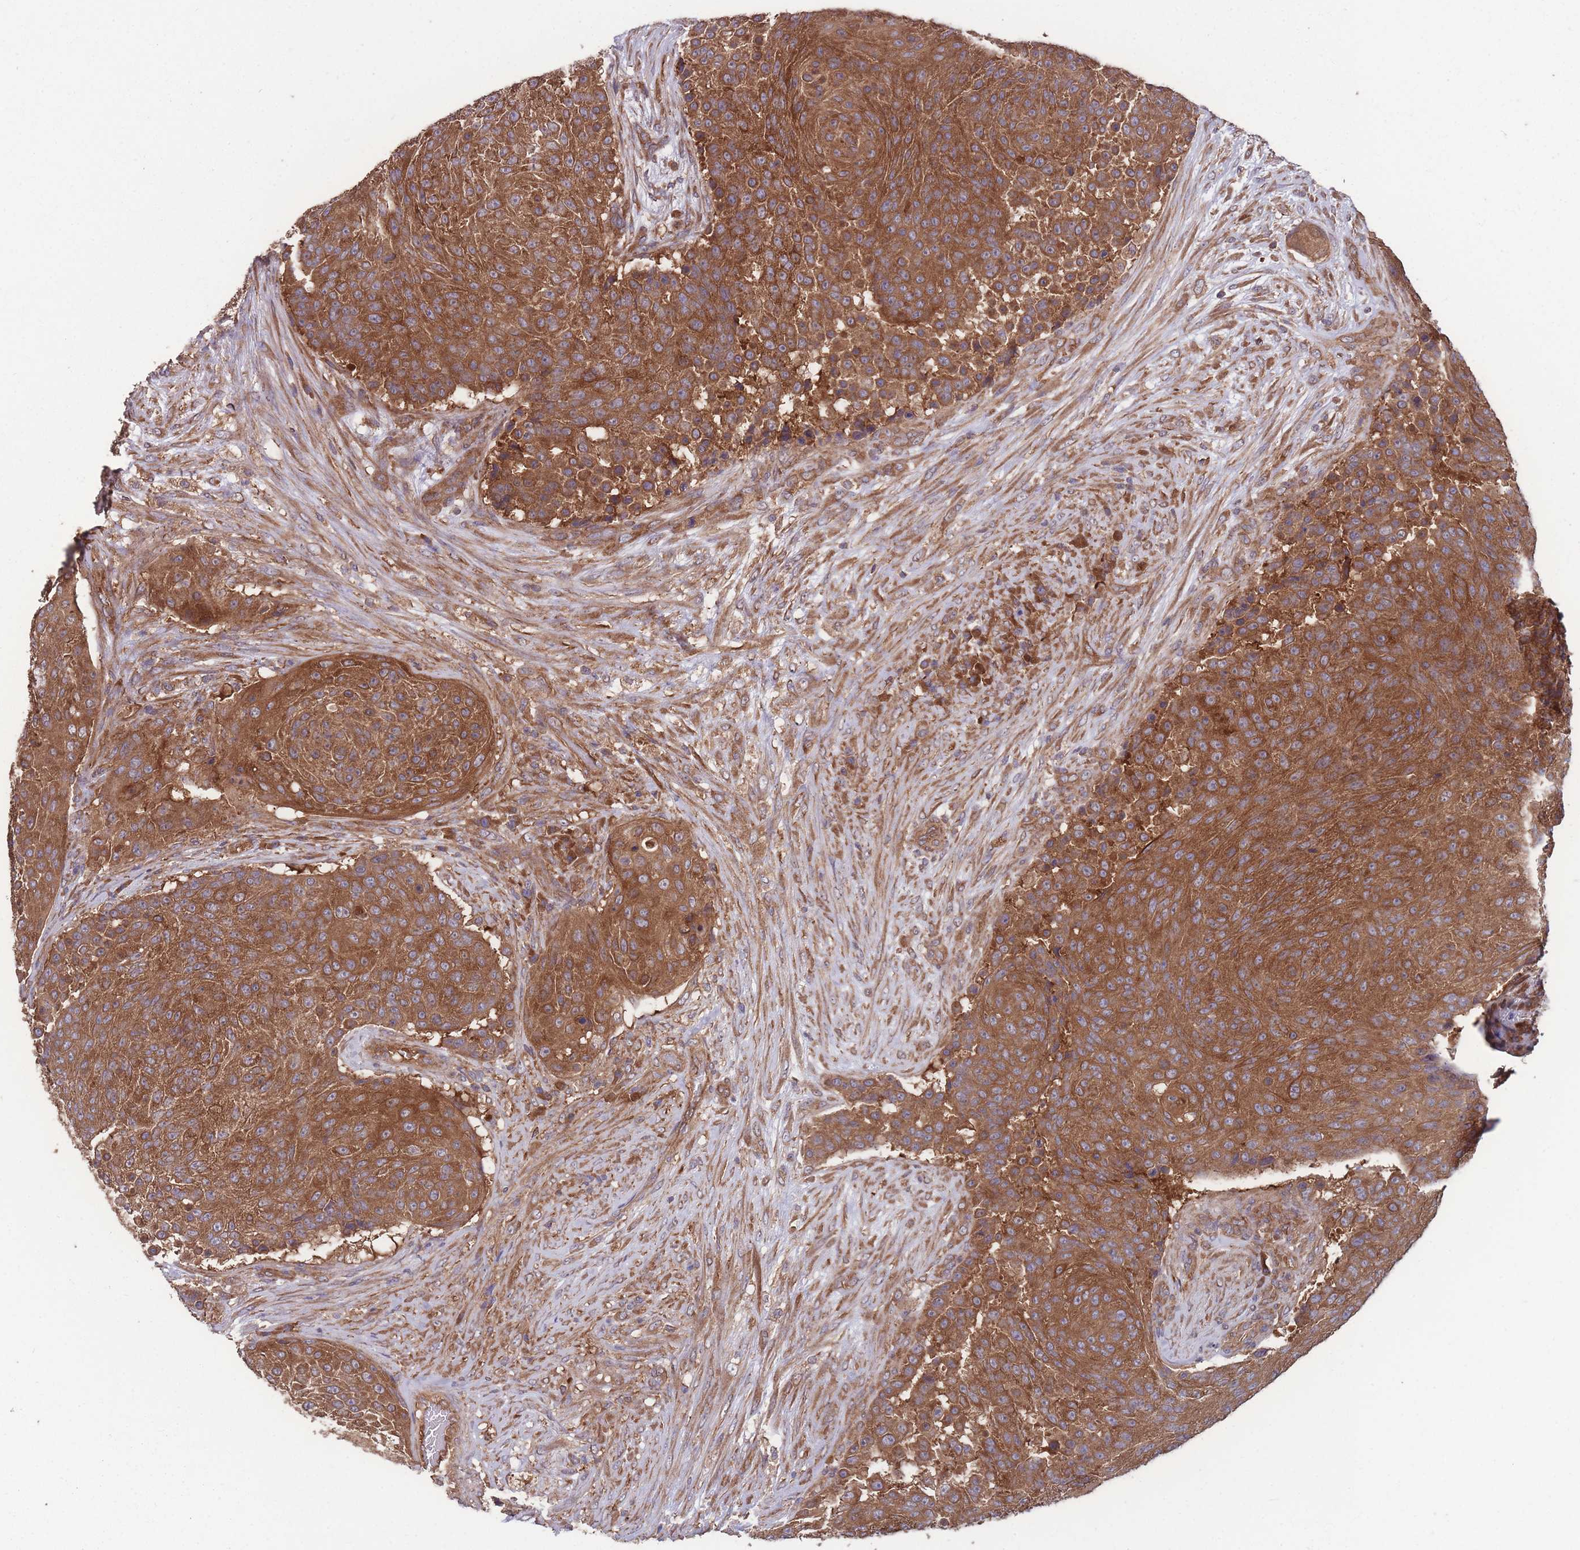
{"staining": {"intensity": "strong", "quantity": ">75%", "location": "cytoplasmic/membranous"}, "tissue": "urothelial cancer", "cell_type": "Tumor cells", "image_type": "cancer", "snomed": [{"axis": "morphology", "description": "Urothelial carcinoma, High grade"}, {"axis": "topography", "description": "Urinary bladder"}], "caption": "Immunohistochemical staining of human urothelial carcinoma (high-grade) demonstrates high levels of strong cytoplasmic/membranous protein expression in approximately >75% of tumor cells.", "gene": "ZPR1", "patient": {"sex": "female", "age": 63}}